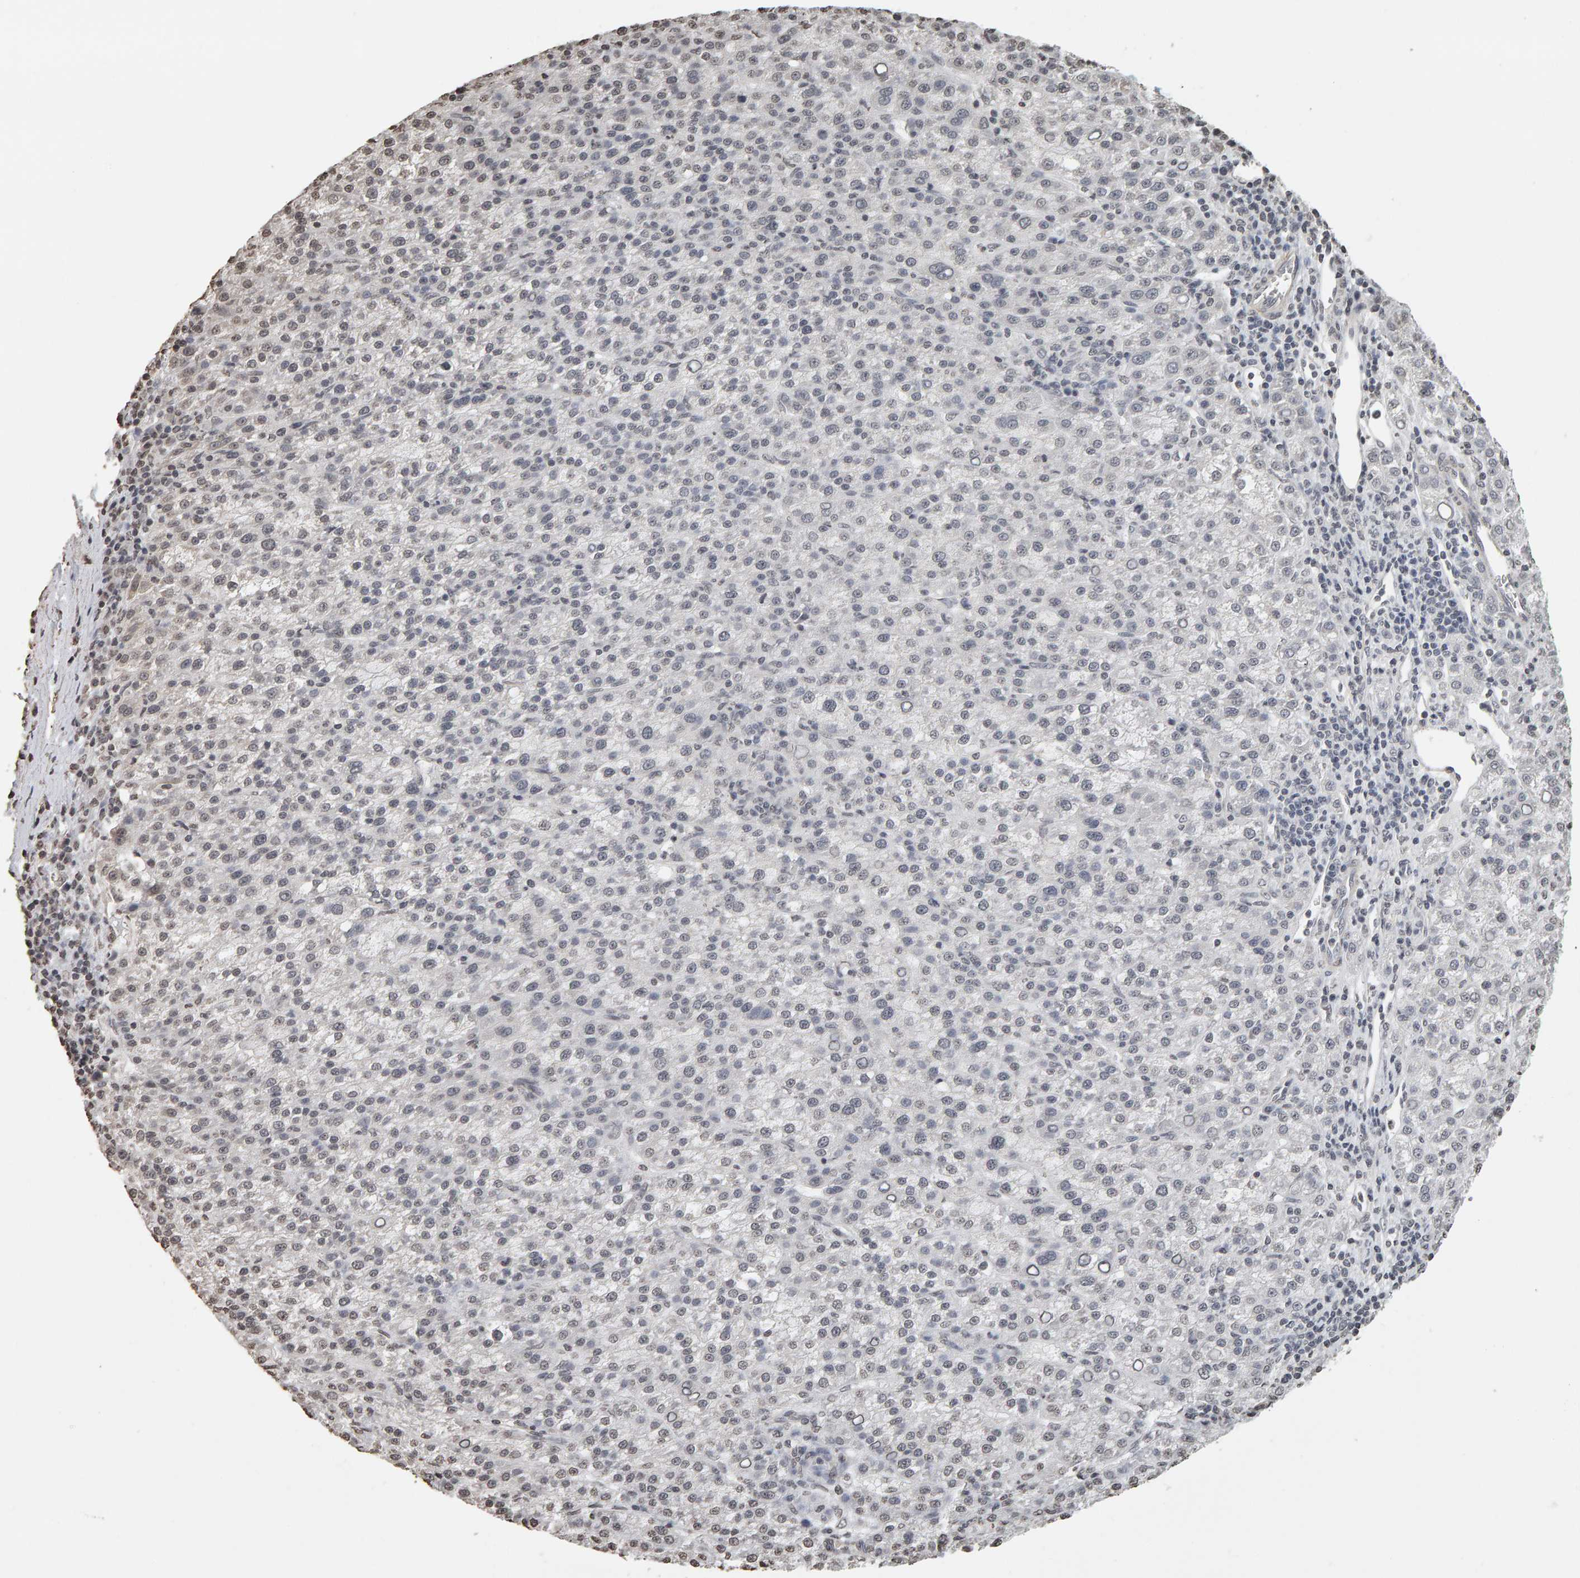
{"staining": {"intensity": "negative", "quantity": "none", "location": "none"}, "tissue": "liver cancer", "cell_type": "Tumor cells", "image_type": "cancer", "snomed": [{"axis": "morphology", "description": "Carcinoma, Hepatocellular, NOS"}, {"axis": "topography", "description": "Liver"}], "caption": "IHC of human liver cancer (hepatocellular carcinoma) reveals no staining in tumor cells.", "gene": "AFF4", "patient": {"sex": "female", "age": 58}}